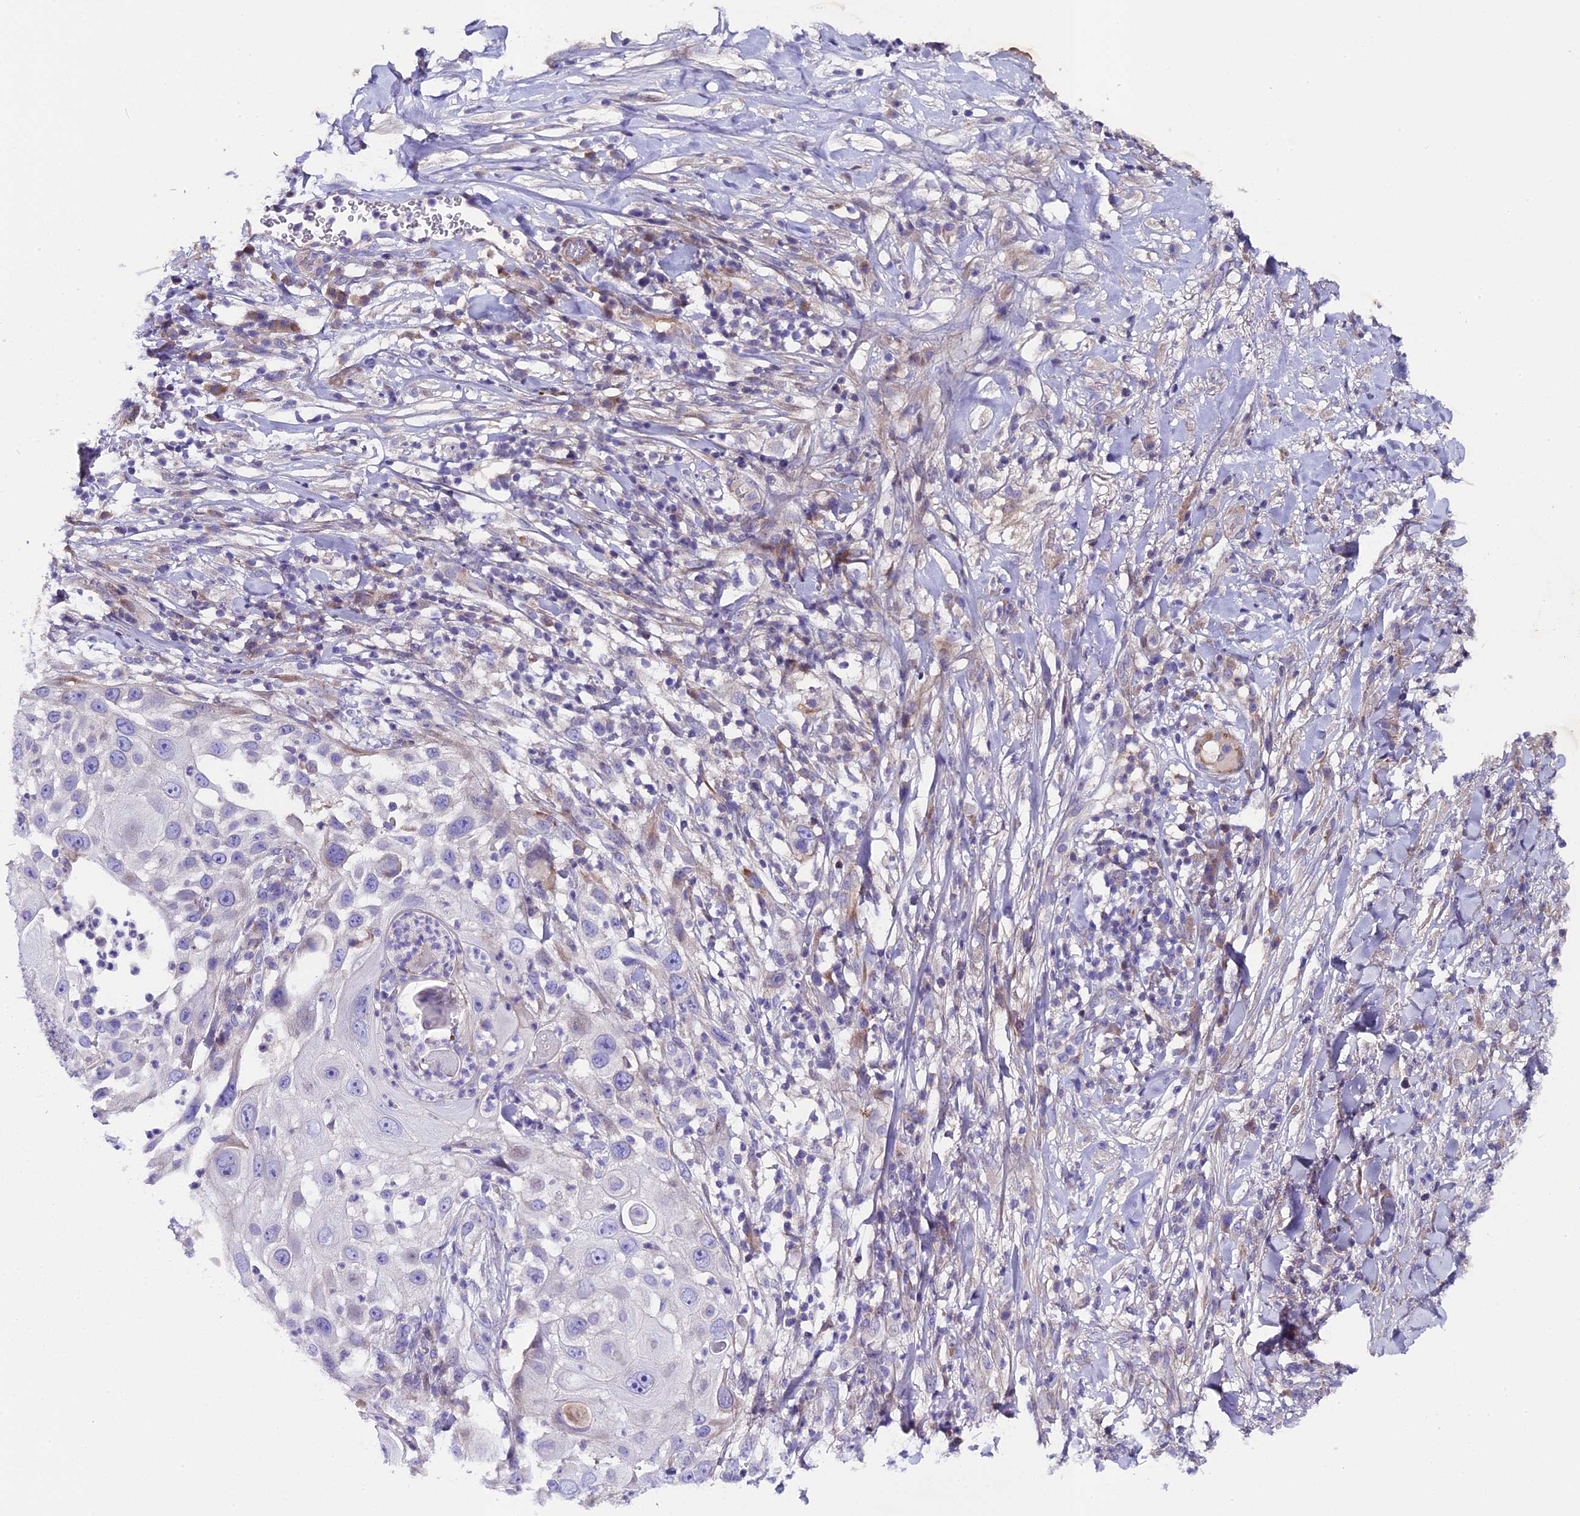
{"staining": {"intensity": "negative", "quantity": "none", "location": "none"}, "tissue": "skin cancer", "cell_type": "Tumor cells", "image_type": "cancer", "snomed": [{"axis": "morphology", "description": "Squamous cell carcinoma, NOS"}, {"axis": "topography", "description": "Skin"}], "caption": "The immunohistochemistry photomicrograph has no significant expression in tumor cells of skin cancer (squamous cell carcinoma) tissue.", "gene": "PIGU", "patient": {"sex": "female", "age": 44}}